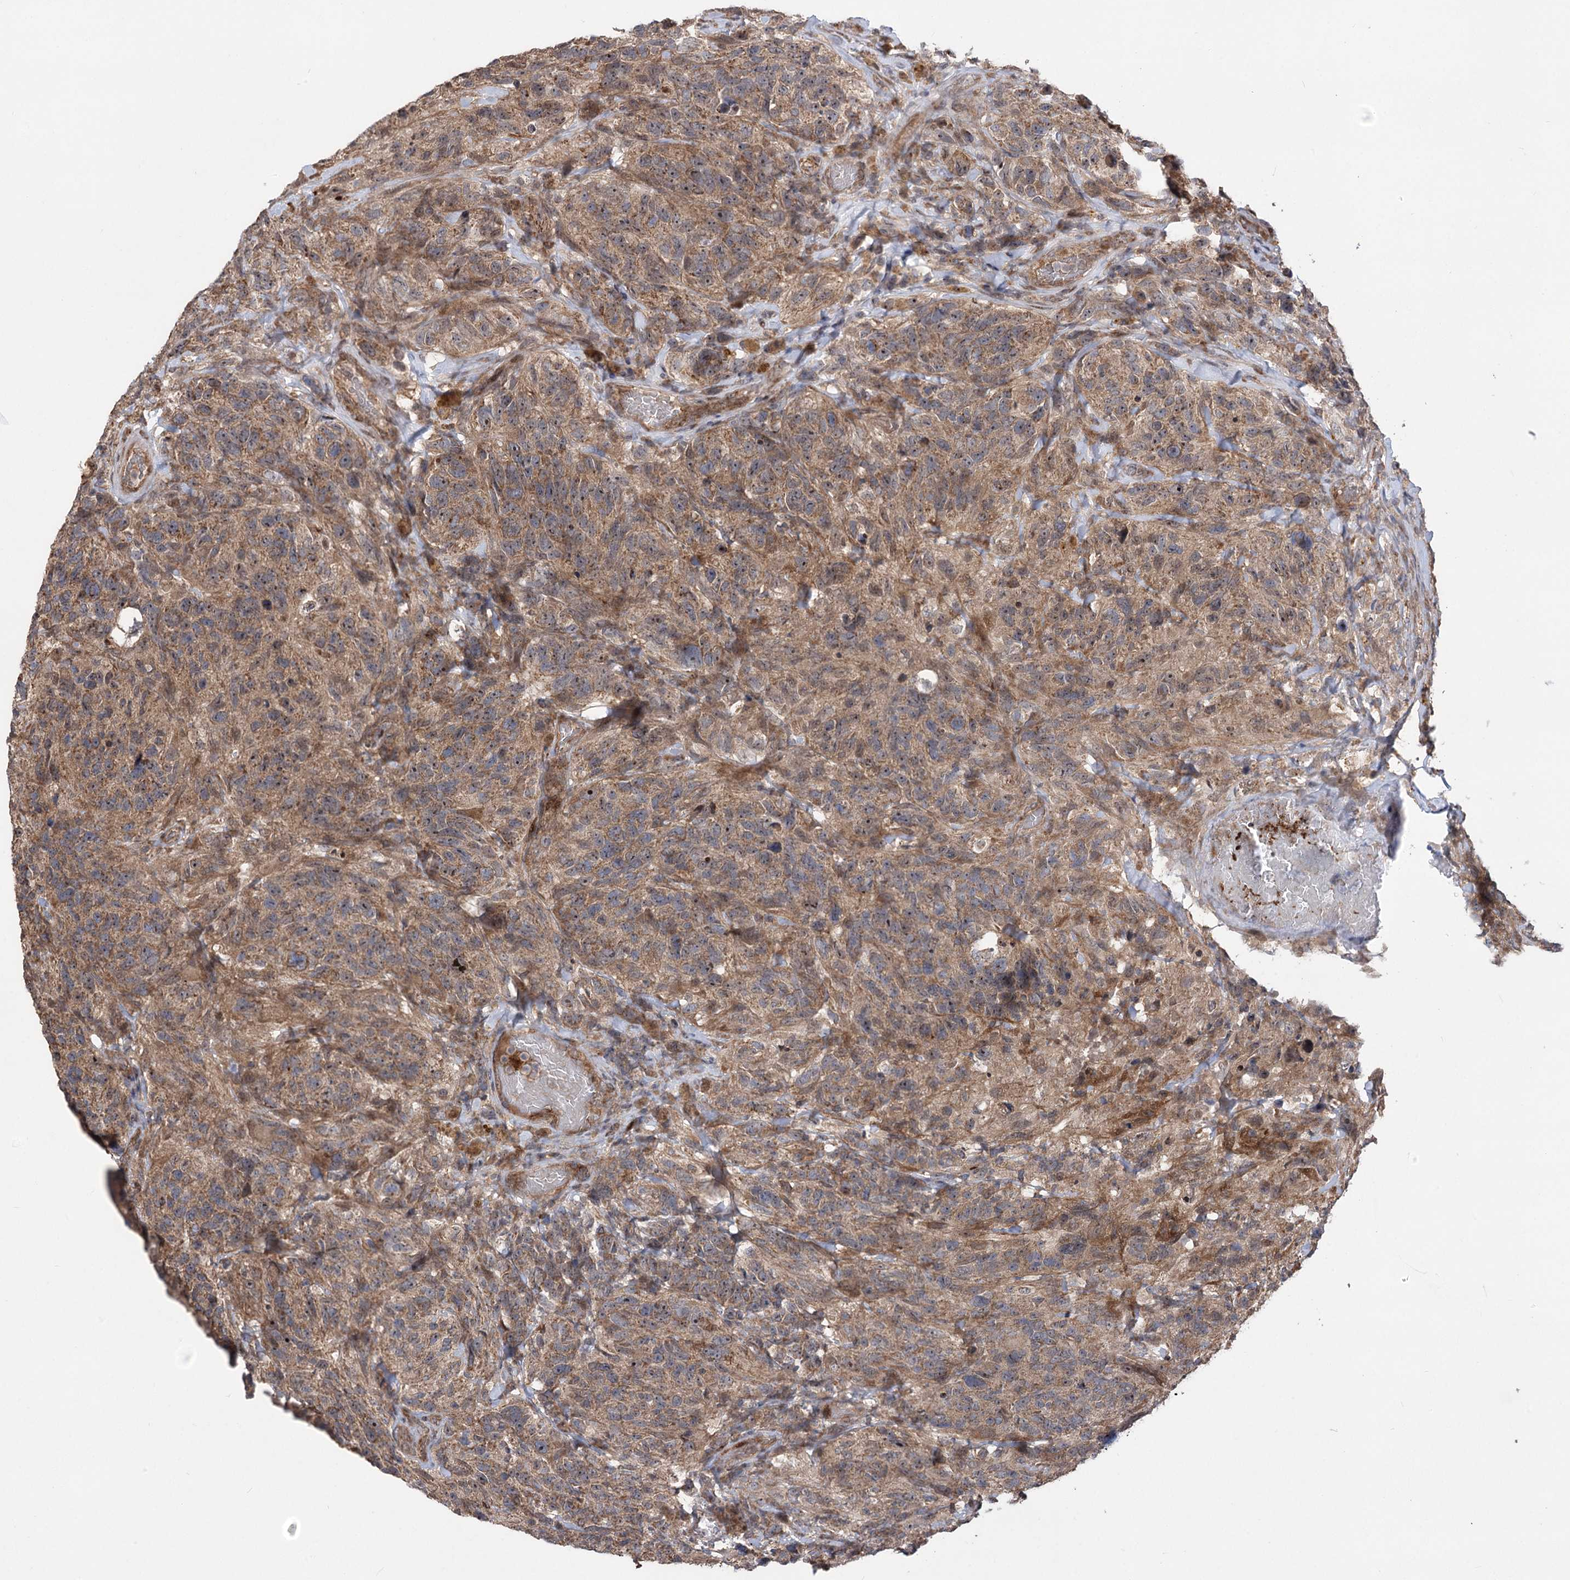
{"staining": {"intensity": "moderate", "quantity": ">75%", "location": "cytoplasmic/membranous"}, "tissue": "glioma", "cell_type": "Tumor cells", "image_type": "cancer", "snomed": [{"axis": "morphology", "description": "Glioma, malignant, High grade"}, {"axis": "topography", "description": "Brain"}], "caption": "Approximately >75% of tumor cells in malignant glioma (high-grade) show moderate cytoplasmic/membranous protein positivity as visualized by brown immunohistochemical staining.", "gene": "TENM2", "patient": {"sex": "male", "age": 69}}